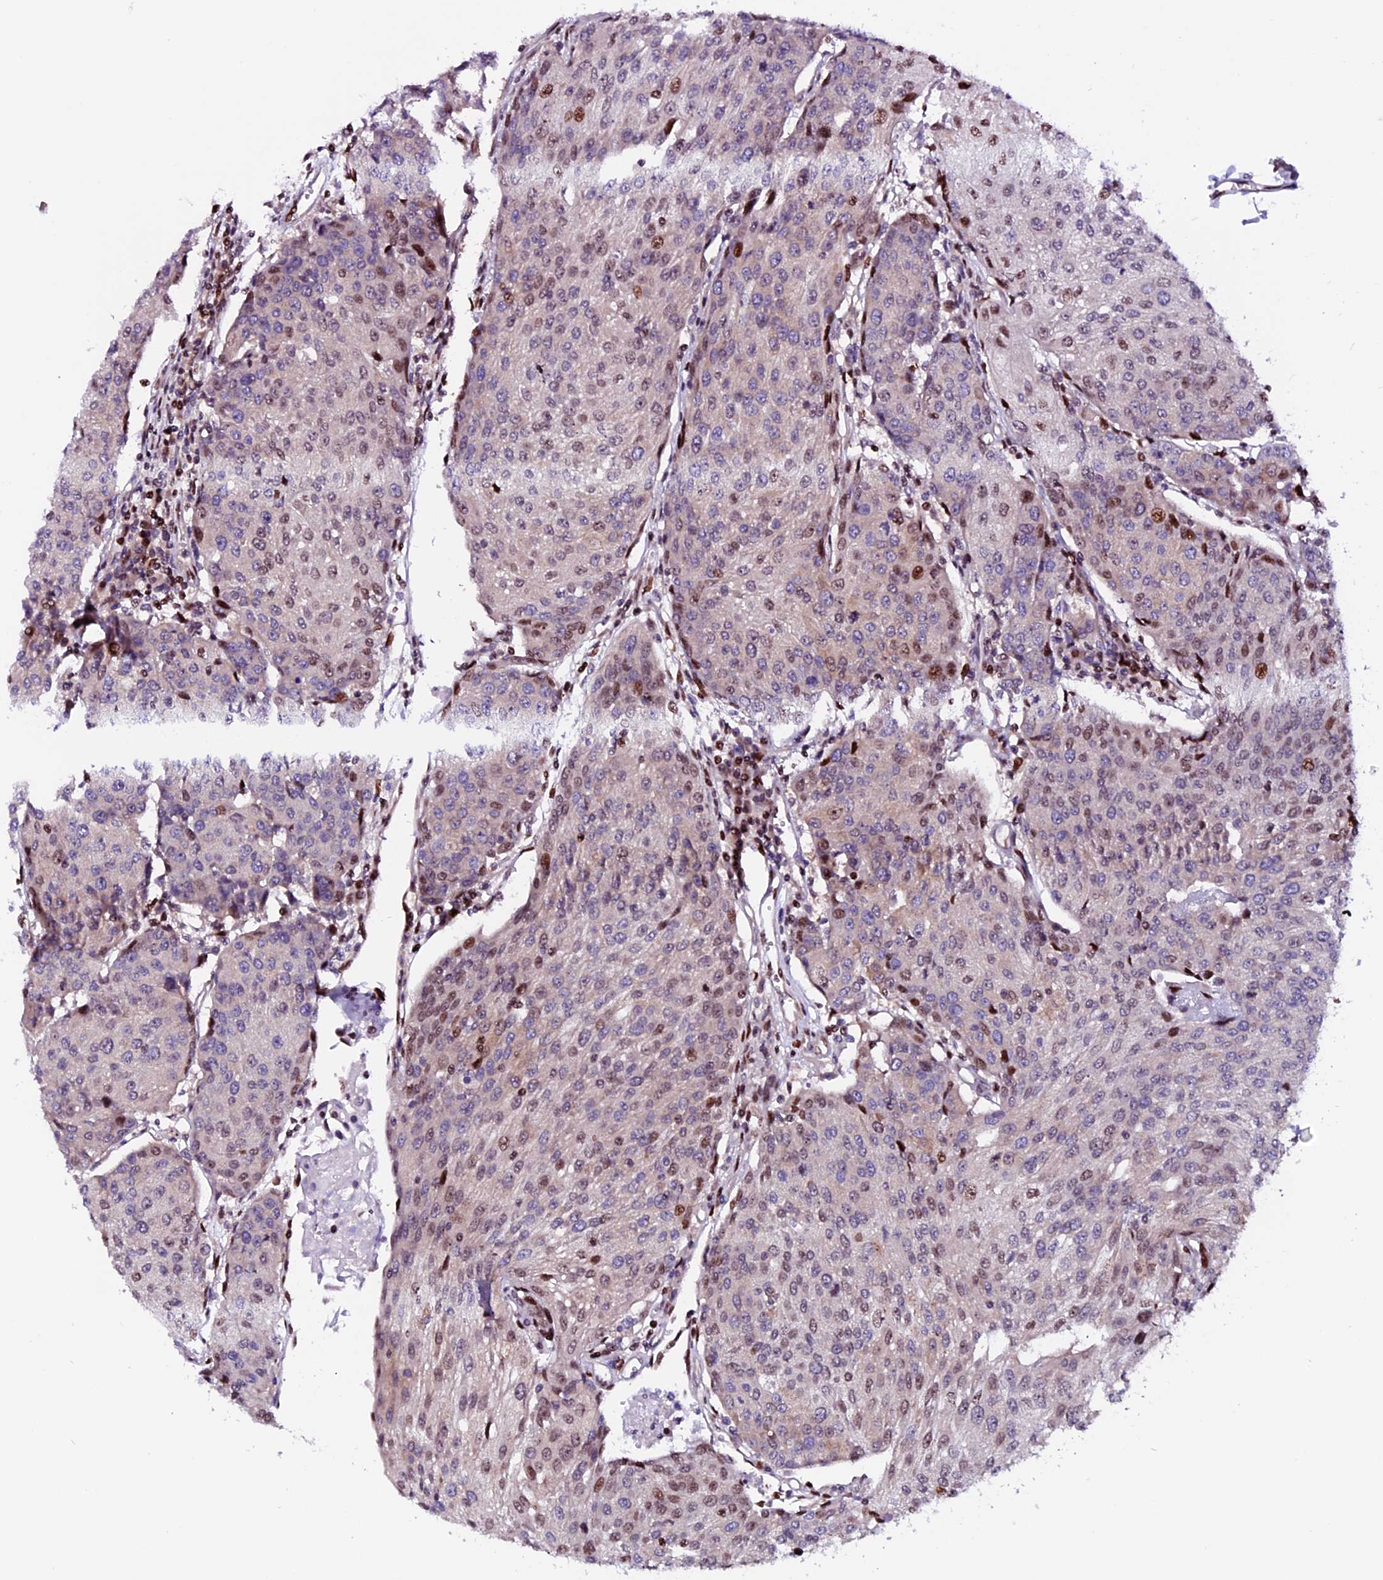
{"staining": {"intensity": "moderate", "quantity": "<25%", "location": "nuclear"}, "tissue": "urothelial cancer", "cell_type": "Tumor cells", "image_type": "cancer", "snomed": [{"axis": "morphology", "description": "Urothelial carcinoma, High grade"}, {"axis": "topography", "description": "Urinary bladder"}], "caption": "Urothelial carcinoma (high-grade) stained with IHC exhibits moderate nuclear staining in about <25% of tumor cells. The staining was performed using DAB to visualize the protein expression in brown, while the nuclei were stained in blue with hematoxylin (Magnification: 20x).", "gene": "RINL", "patient": {"sex": "female", "age": 85}}